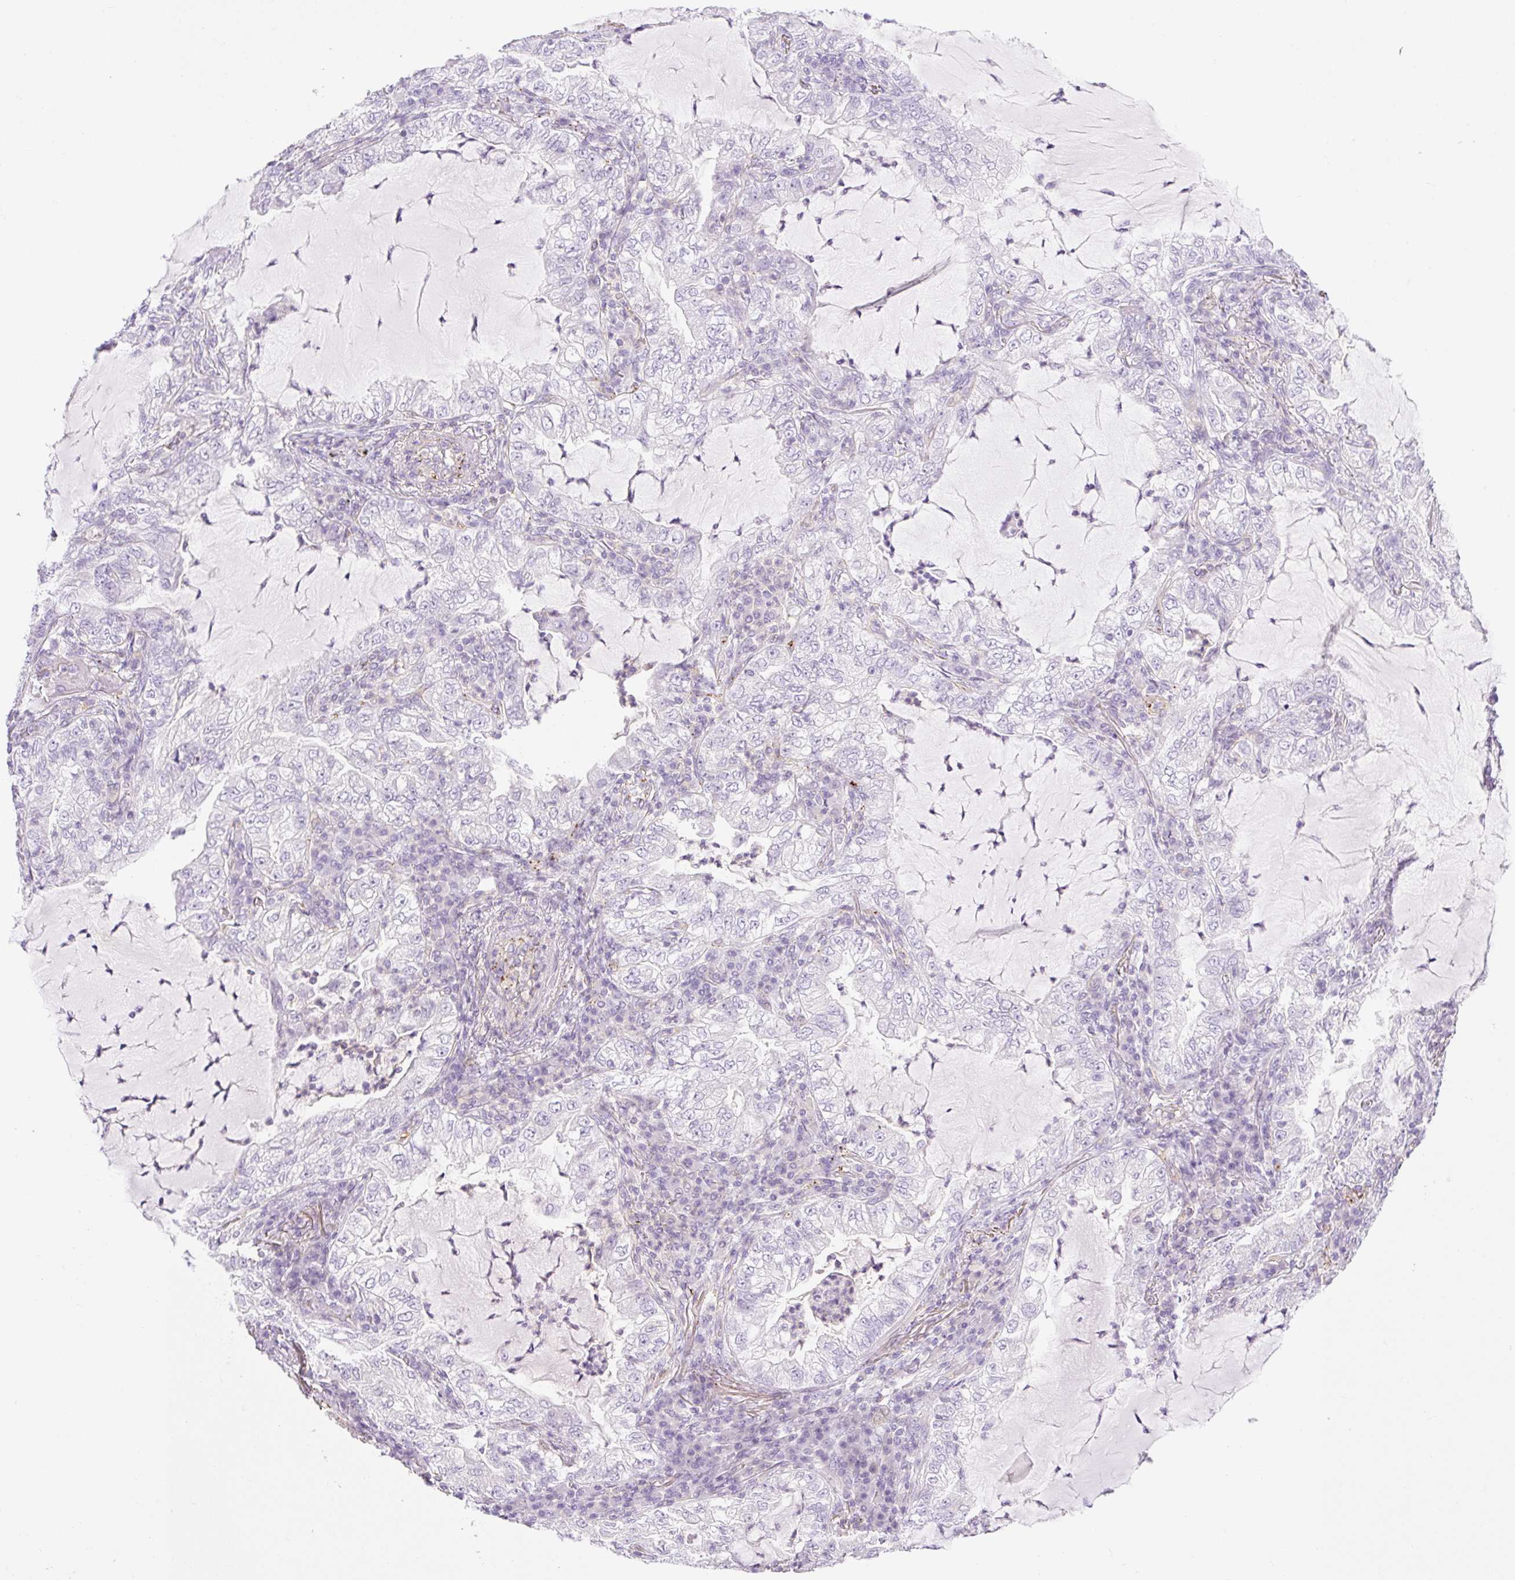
{"staining": {"intensity": "negative", "quantity": "none", "location": "none"}, "tissue": "lung cancer", "cell_type": "Tumor cells", "image_type": "cancer", "snomed": [{"axis": "morphology", "description": "Adenocarcinoma, NOS"}, {"axis": "topography", "description": "Lung"}], "caption": "Lung cancer stained for a protein using immunohistochemistry (IHC) demonstrates no staining tumor cells.", "gene": "EHD3", "patient": {"sex": "female", "age": 73}}